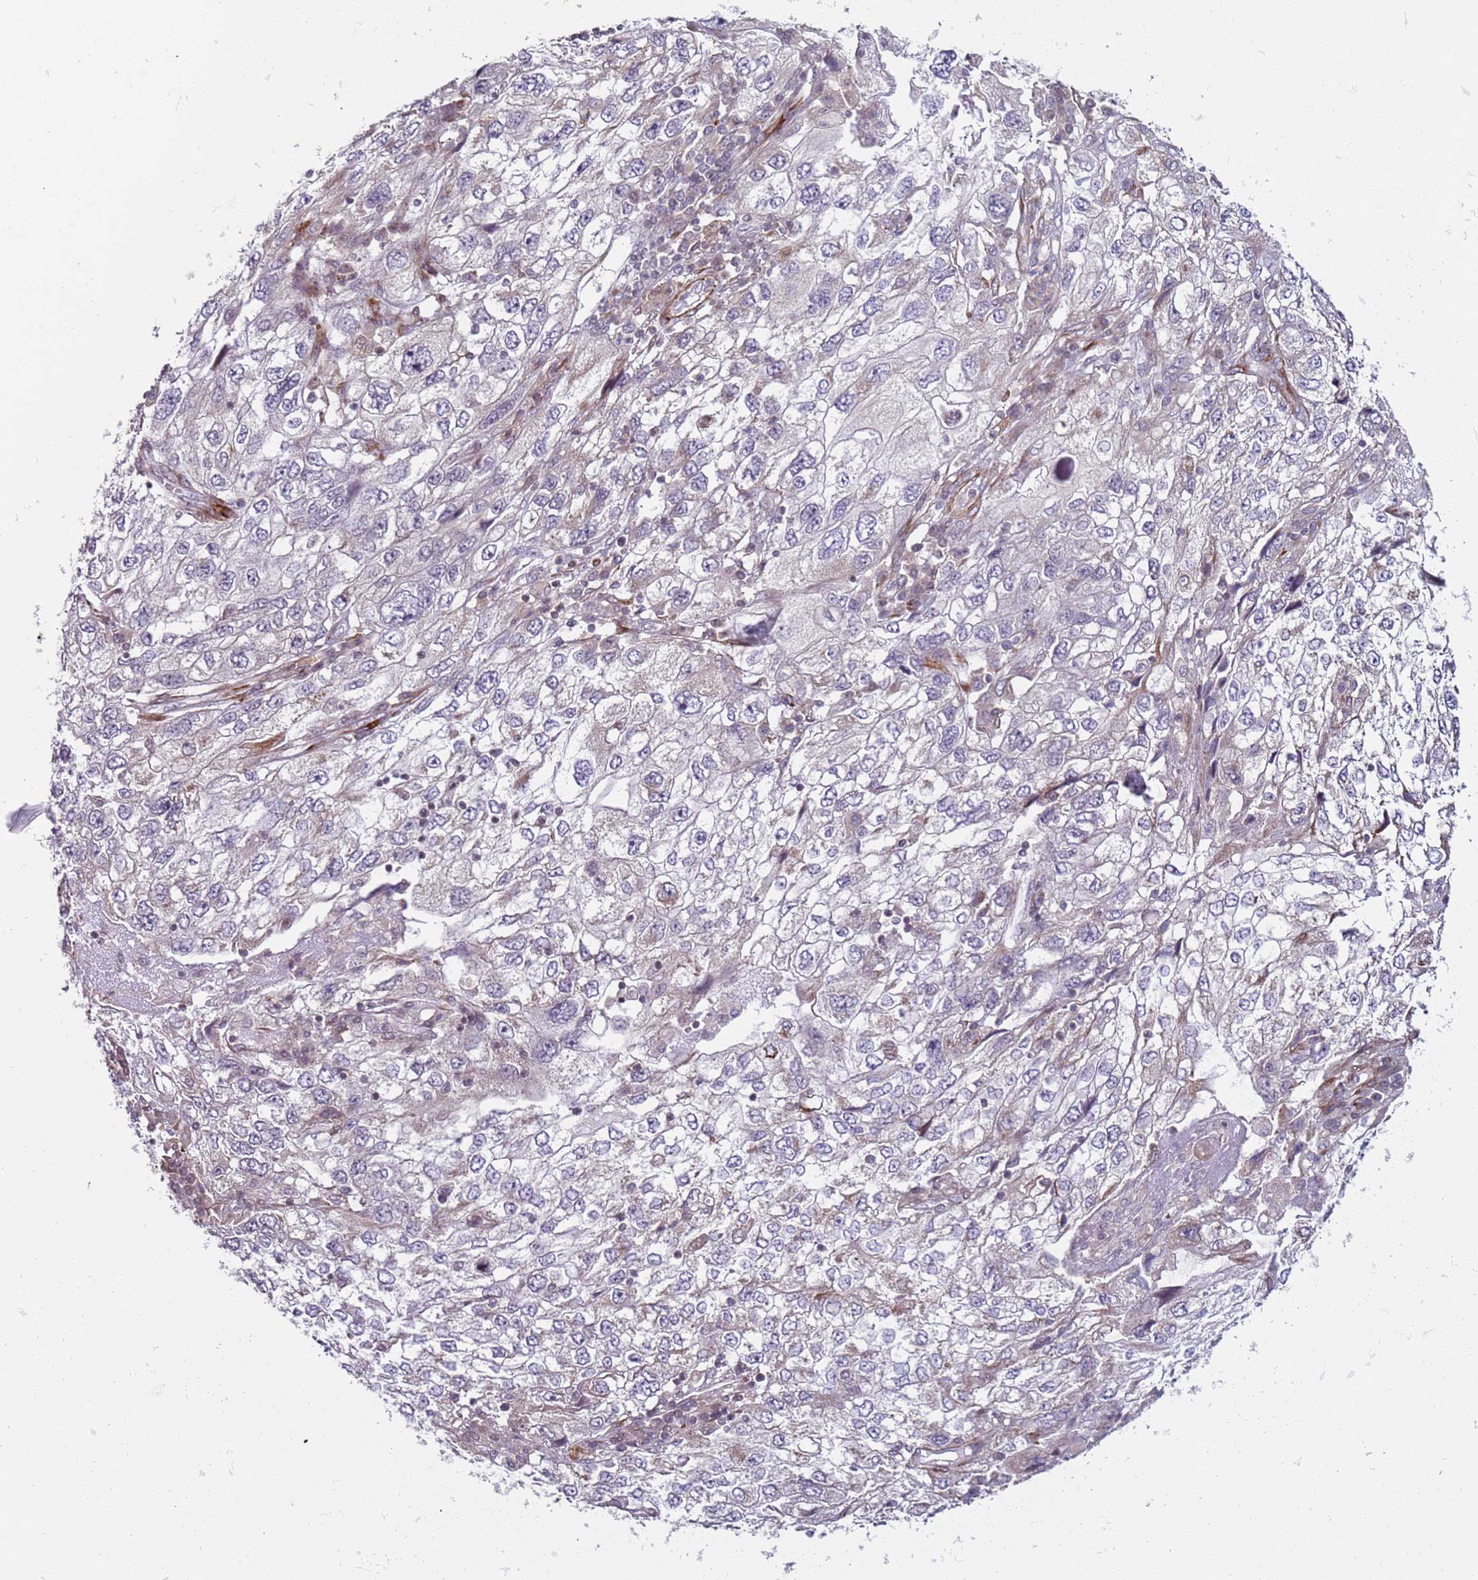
{"staining": {"intensity": "negative", "quantity": "none", "location": "none"}, "tissue": "endometrial cancer", "cell_type": "Tumor cells", "image_type": "cancer", "snomed": [{"axis": "morphology", "description": "Adenocarcinoma, NOS"}, {"axis": "topography", "description": "Endometrium"}], "caption": "The histopathology image shows no significant expression in tumor cells of adenocarcinoma (endometrial). (Immunohistochemistry, brightfield microscopy, high magnification).", "gene": "SNAPC4", "patient": {"sex": "female", "age": 49}}